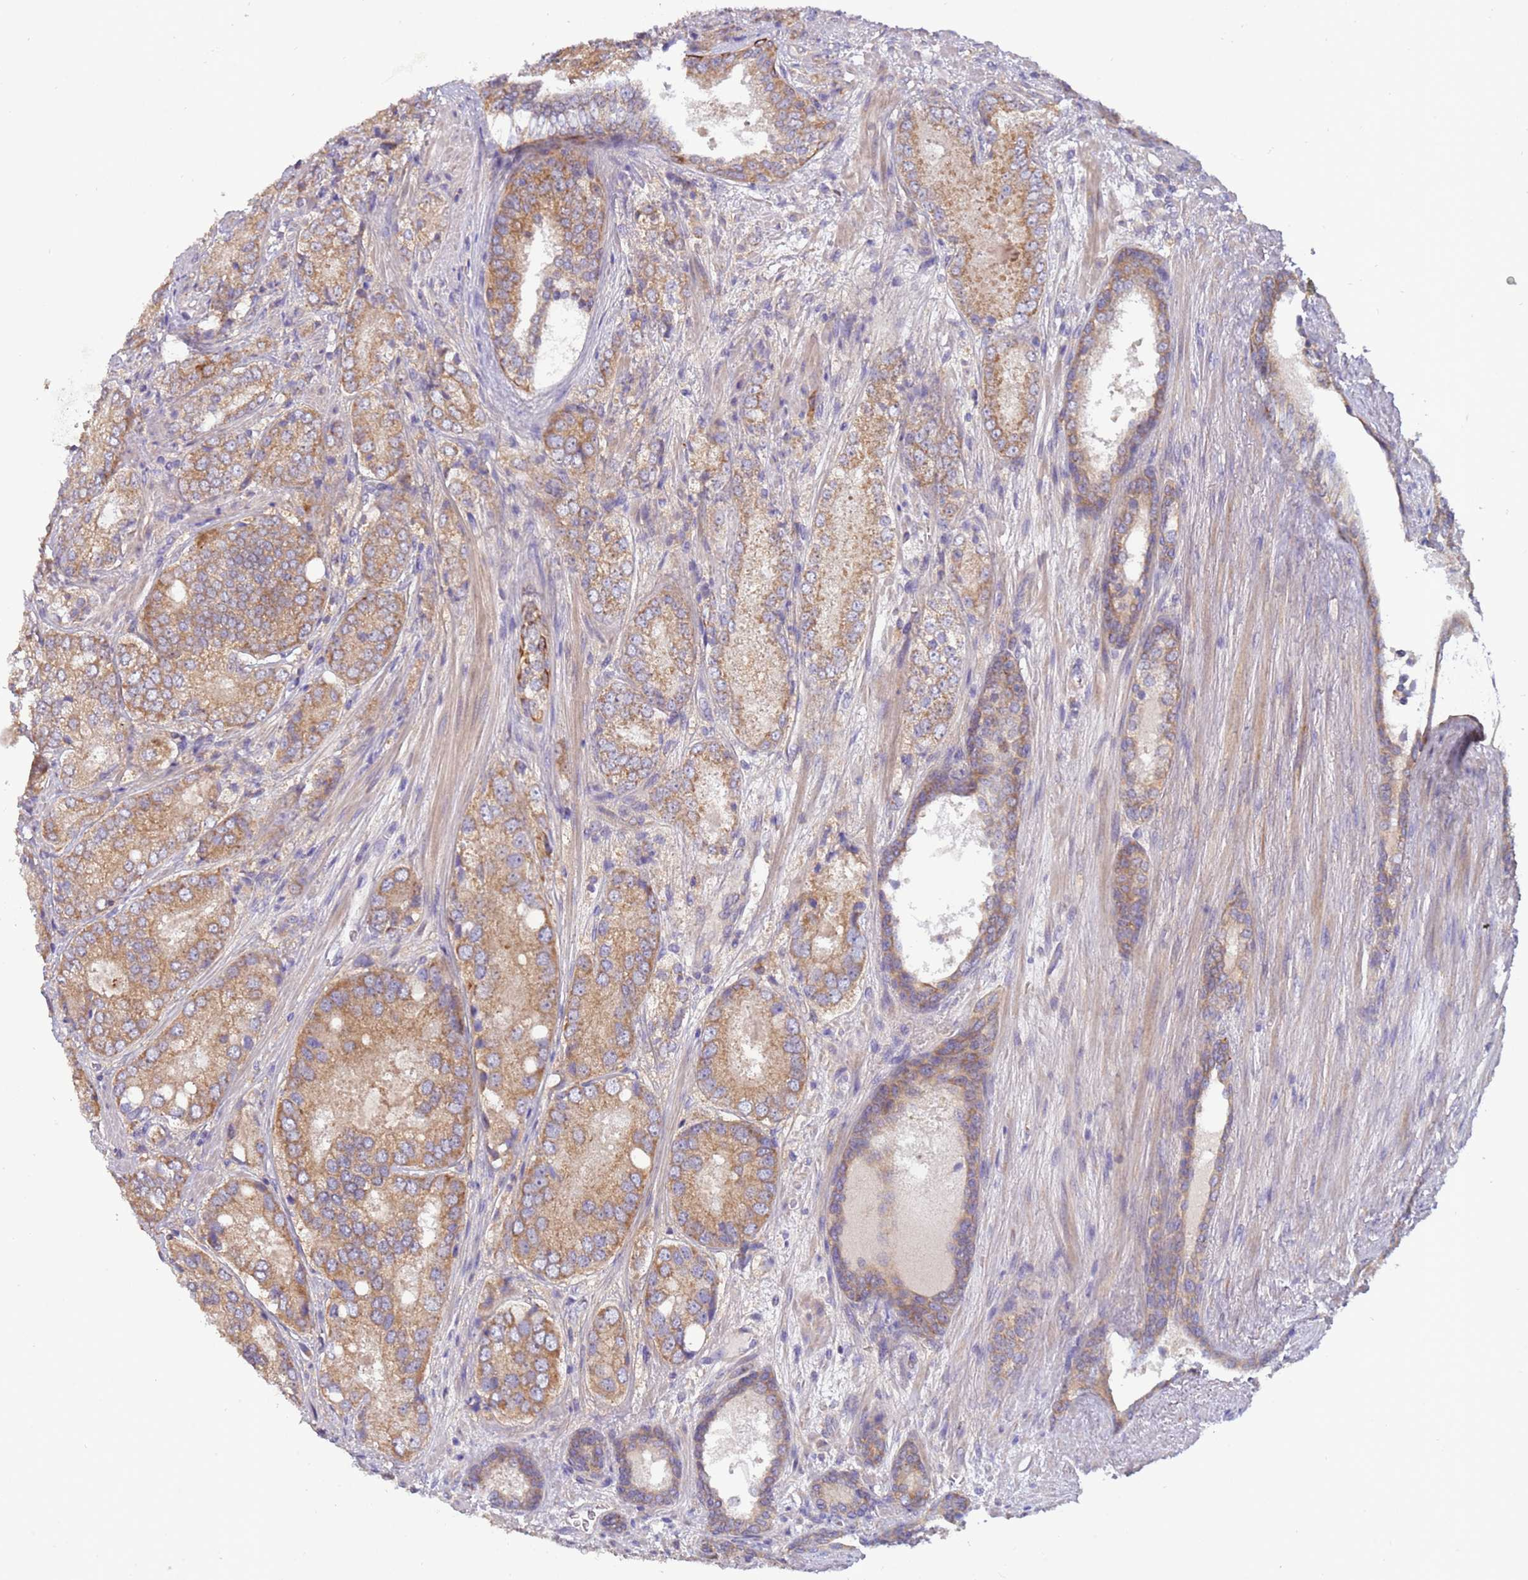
{"staining": {"intensity": "moderate", "quantity": ">75%", "location": "cytoplasmic/membranous"}, "tissue": "prostate cancer", "cell_type": "Tumor cells", "image_type": "cancer", "snomed": [{"axis": "morphology", "description": "Adenocarcinoma, High grade"}, {"axis": "topography", "description": "Prostate"}], "caption": "Protein staining demonstrates moderate cytoplasmic/membranous positivity in approximately >75% of tumor cells in prostate high-grade adenocarcinoma.", "gene": "UQCRQ", "patient": {"sex": "male", "age": 63}}